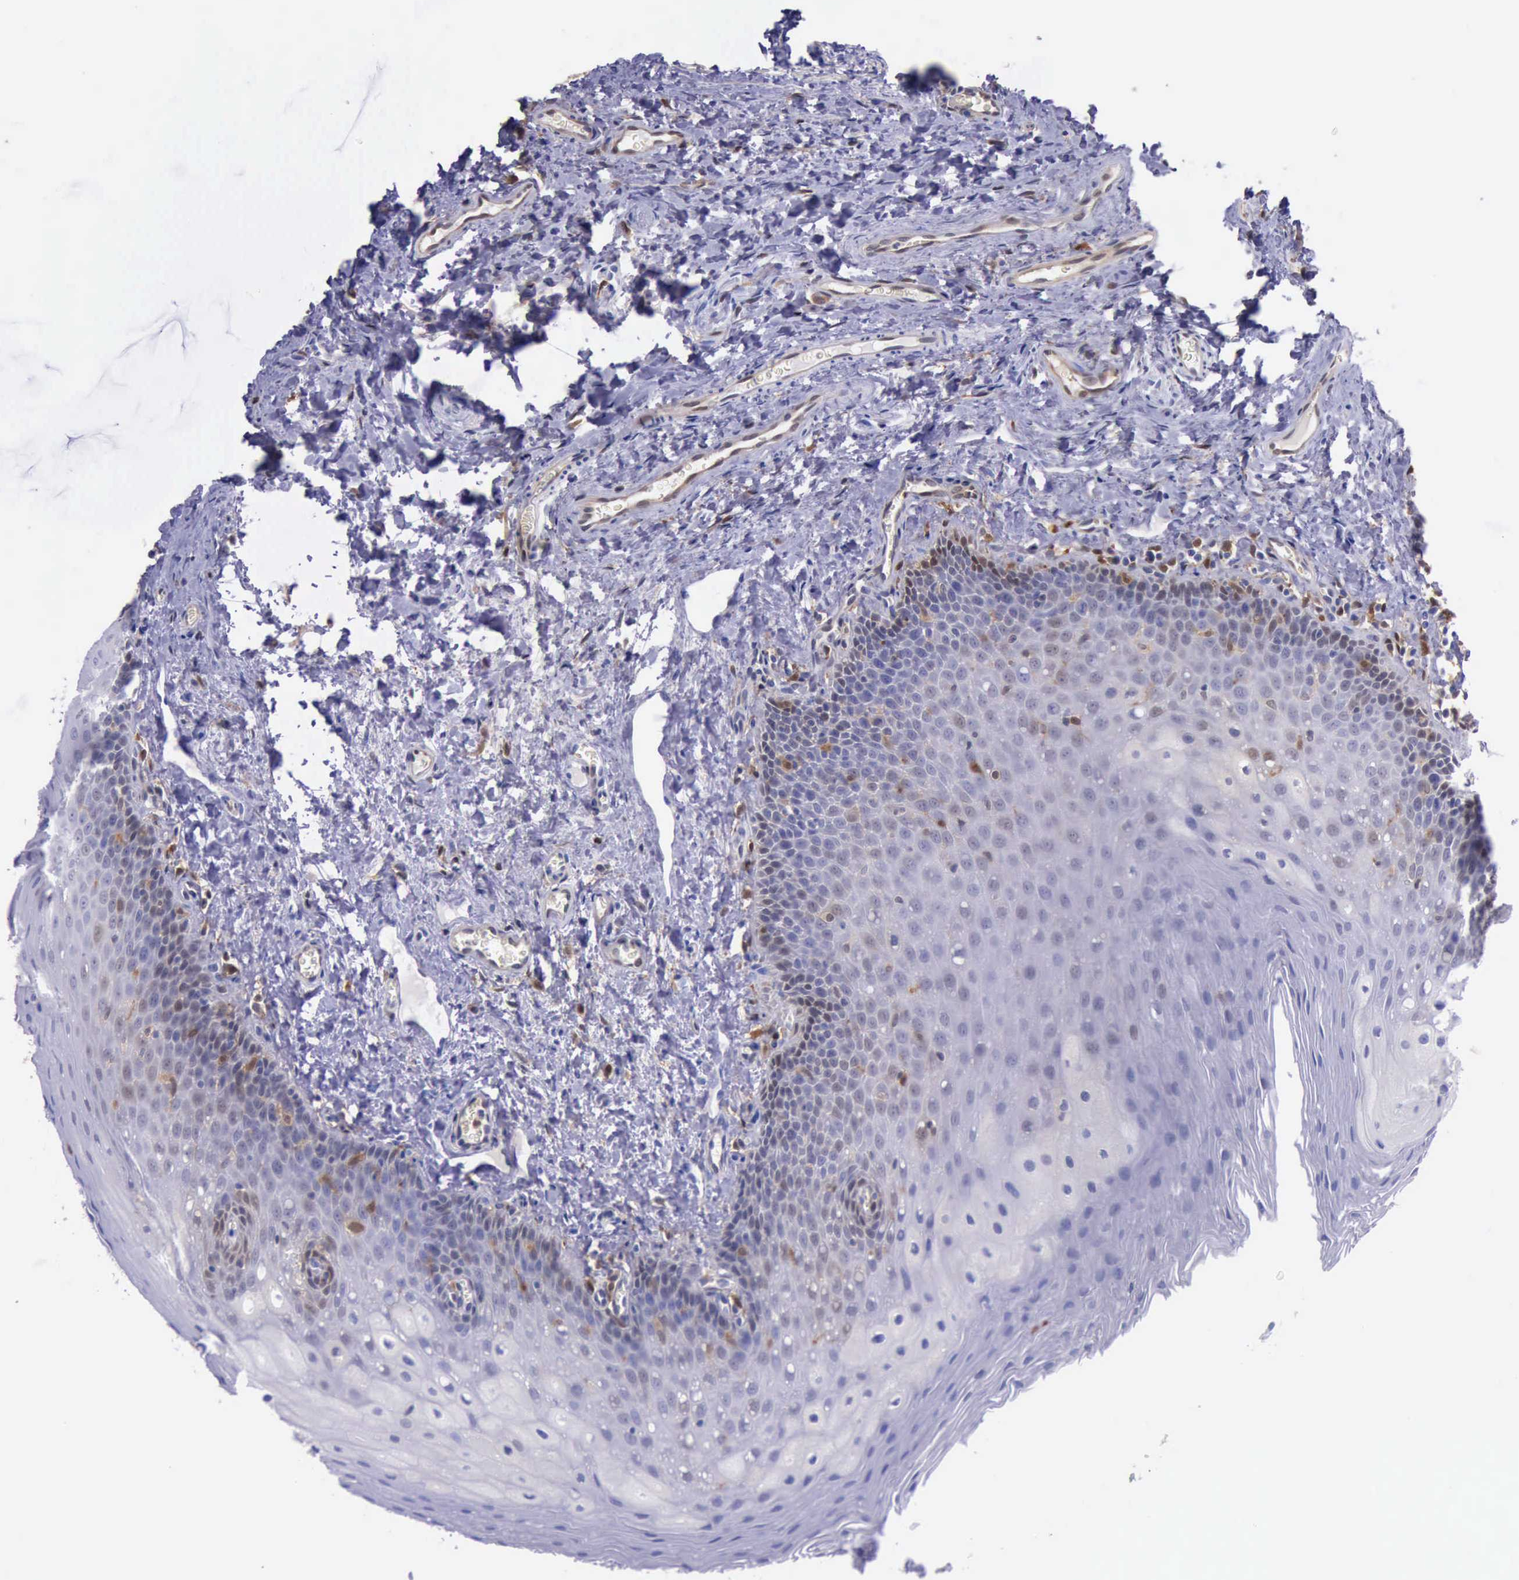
{"staining": {"intensity": "weak", "quantity": "<25%", "location": "nuclear"}, "tissue": "oral mucosa", "cell_type": "Squamous epithelial cells", "image_type": "normal", "snomed": [{"axis": "morphology", "description": "Normal tissue, NOS"}, {"axis": "topography", "description": "Oral tissue"}], "caption": "This is an immunohistochemistry micrograph of unremarkable human oral mucosa. There is no positivity in squamous epithelial cells.", "gene": "TYMP", "patient": {"sex": "male", "age": 20}}